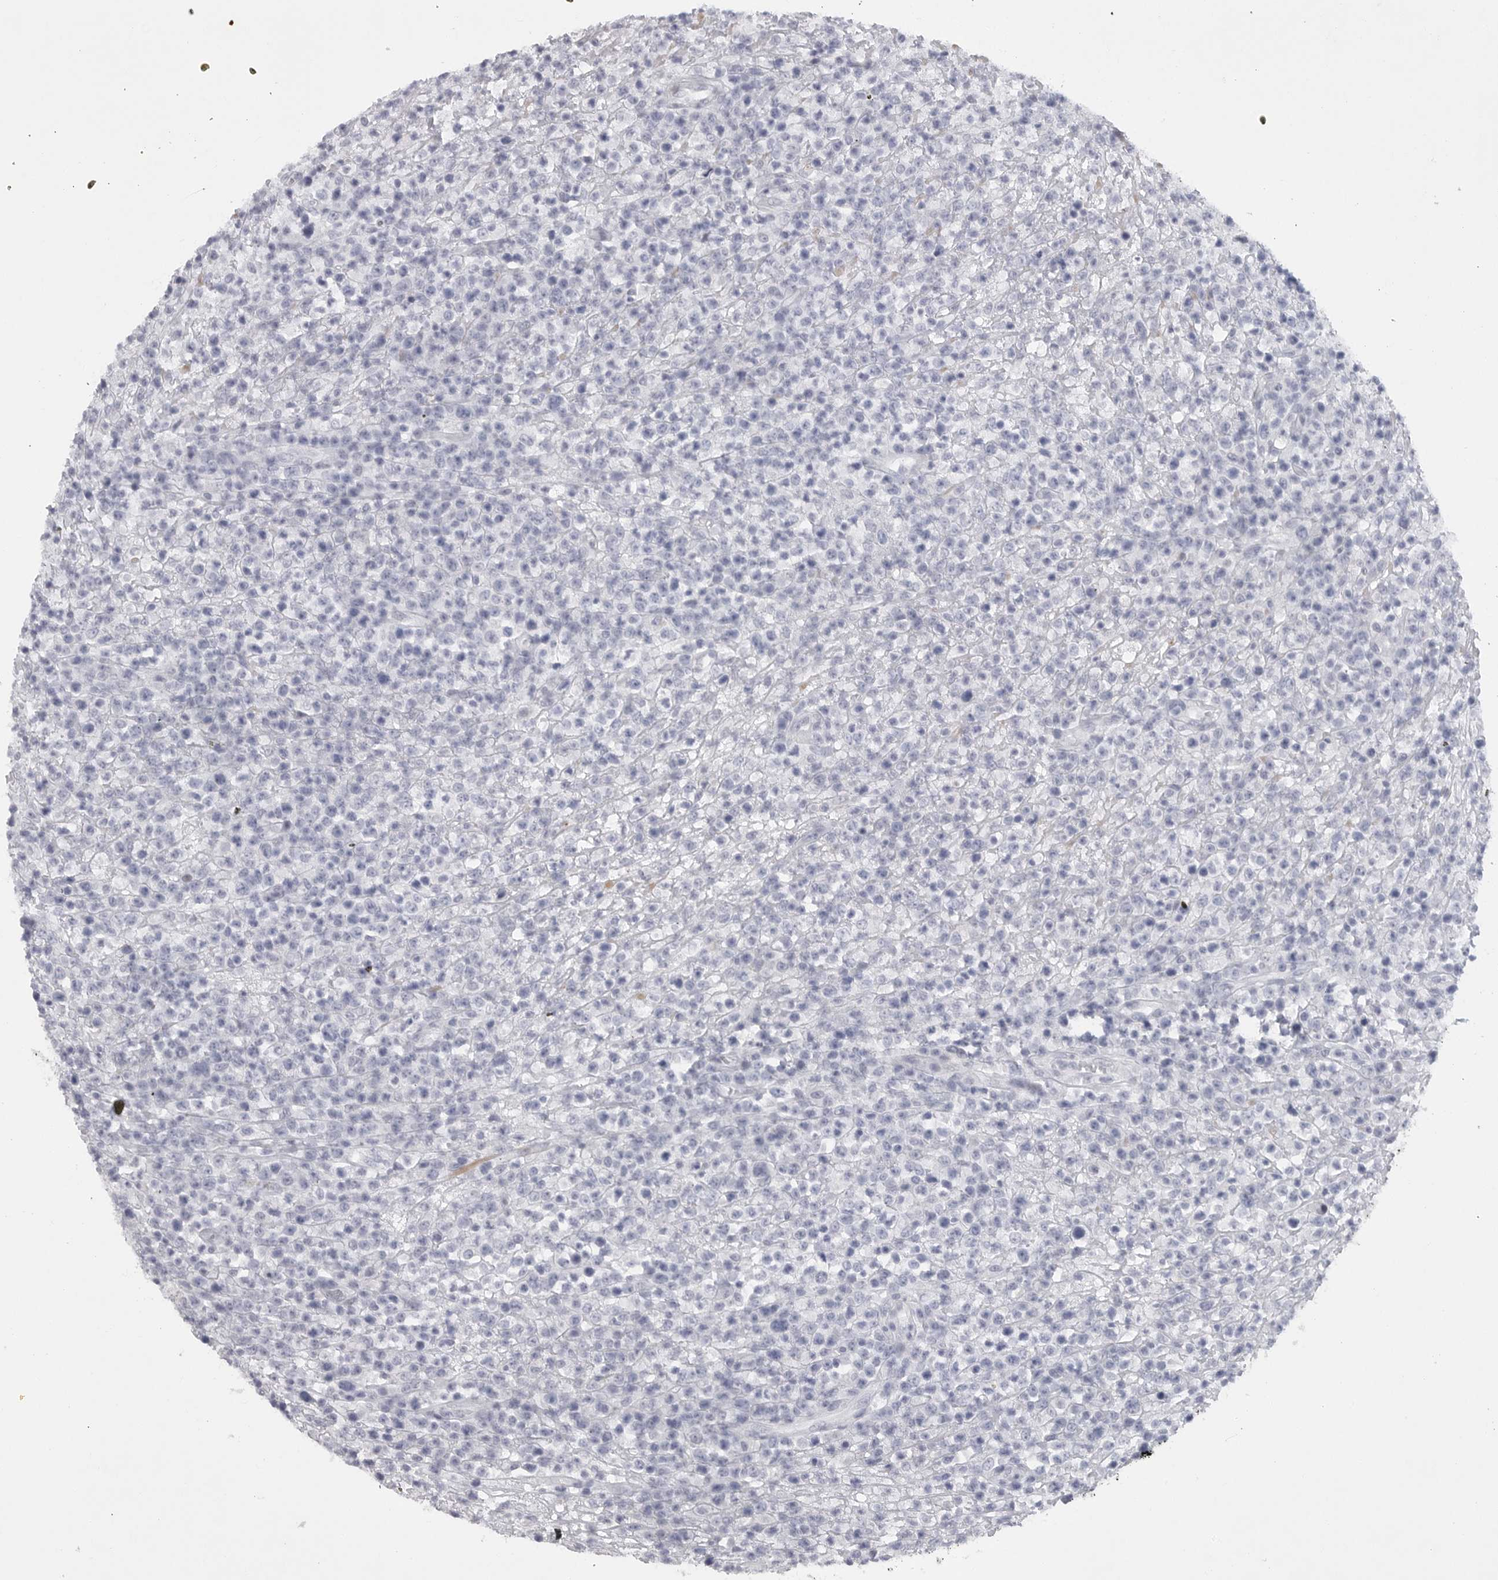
{"staining": {"intensity": "negative", "quantity": "none", "location": "none"}, "tissue": "lymphoma", "cell_type": "Tumor cells", "image_type": "cancer", "snomed": [{"axis": "morphology", "description": "Malignant lymphoma, non-Hodgkin's type, High grade"}, {"axis": "topography", "description": "Colon"}], "caption": "The immunohistochemistry (IHC) photomicrograph has no significant expression in tumor cells of lymphoma tissue.", "gene": "TNR", "patient": {"sex": "female", "age": 53}}